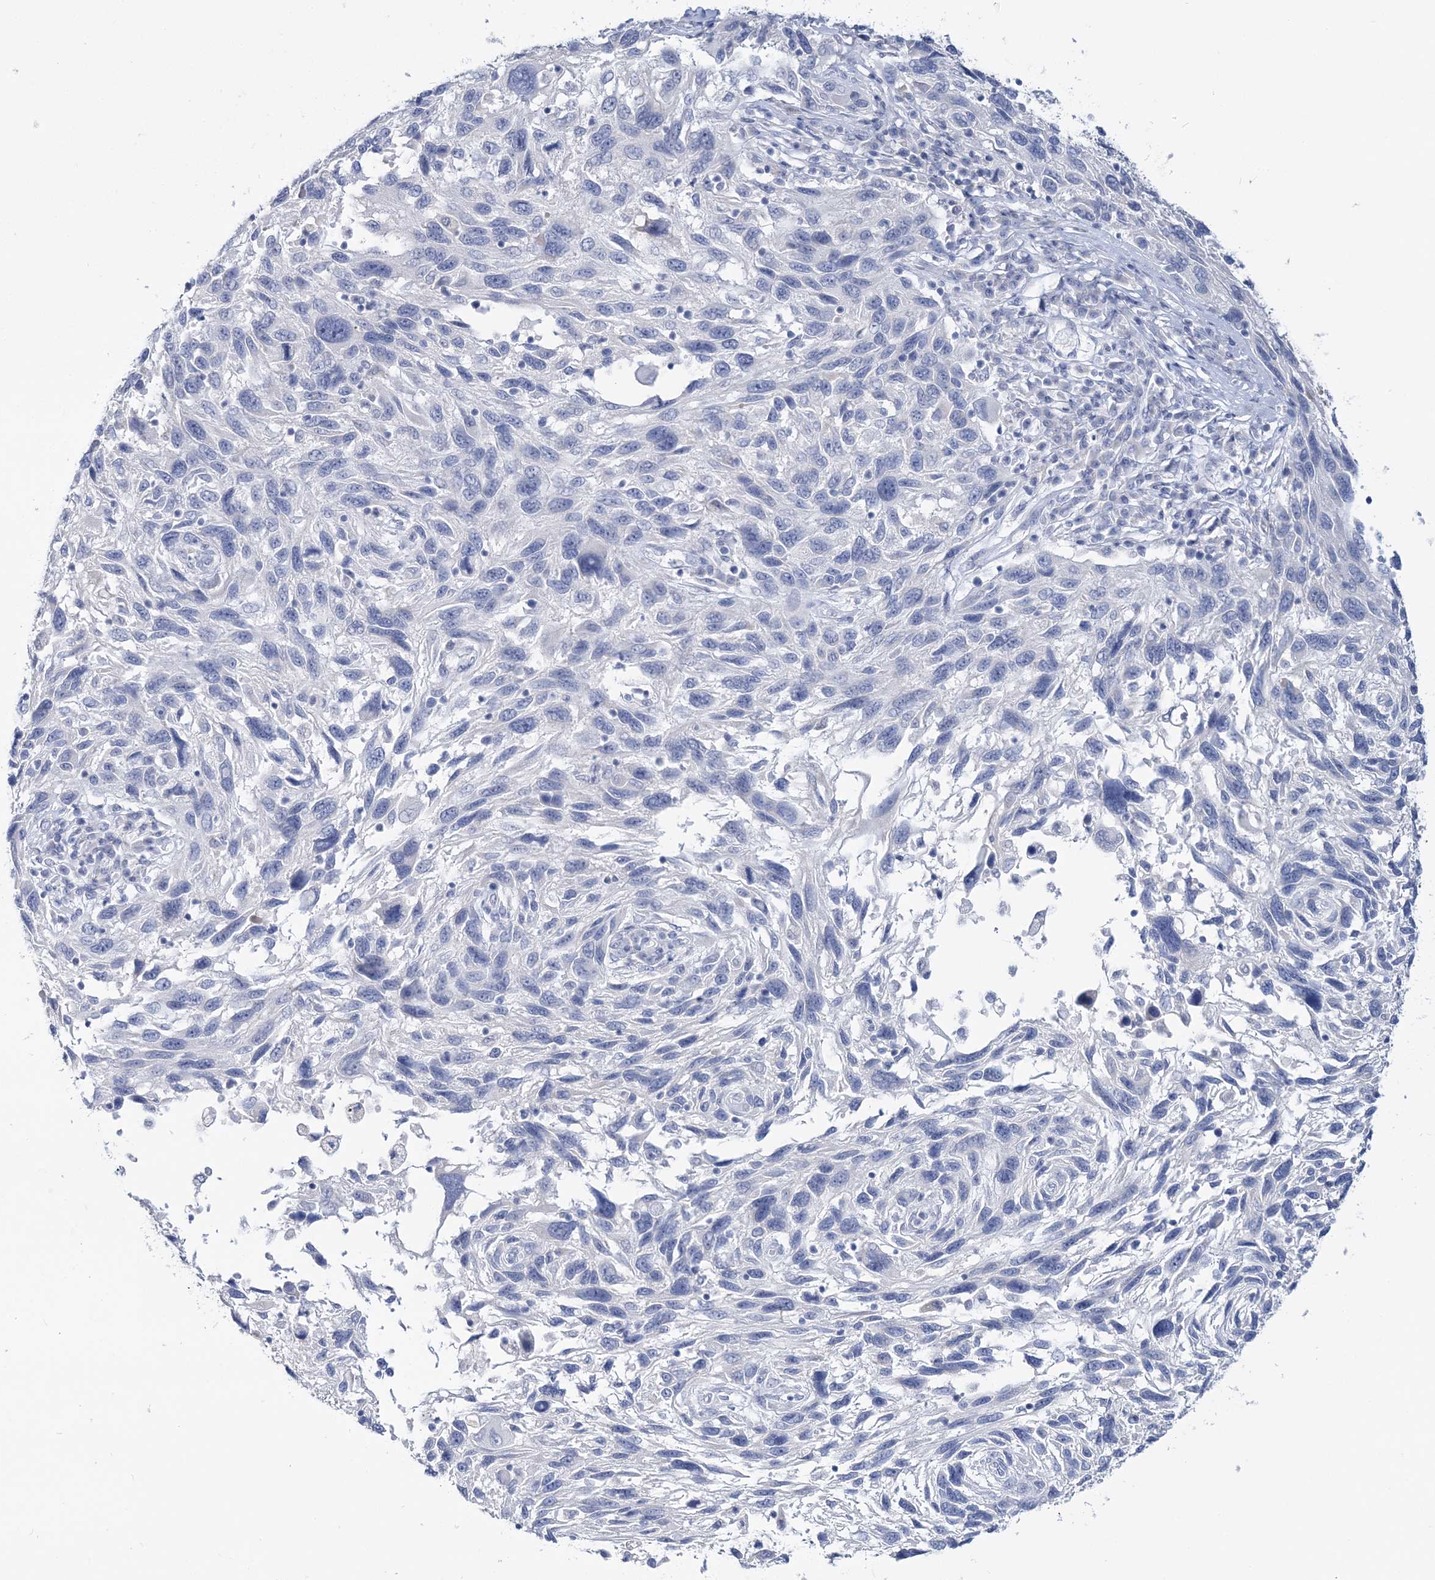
{"staining": {"intensity": "negative", "quantity": "none", "location": "none"}, "tissue": "melanoma", "cell_type": "Tumor cells", "image_type": "cancer", "snomed": [{"axis": "morphology", "description": "Malignant melanoma, NOS"}, {"axis": "topography", "description": "Skin"}], "caption": "Micrograph shows no protein staining in tumor cells of melanoma tissue.", "gene": "CYP3A4", "patient": {"sex": "male", "age": 53}}